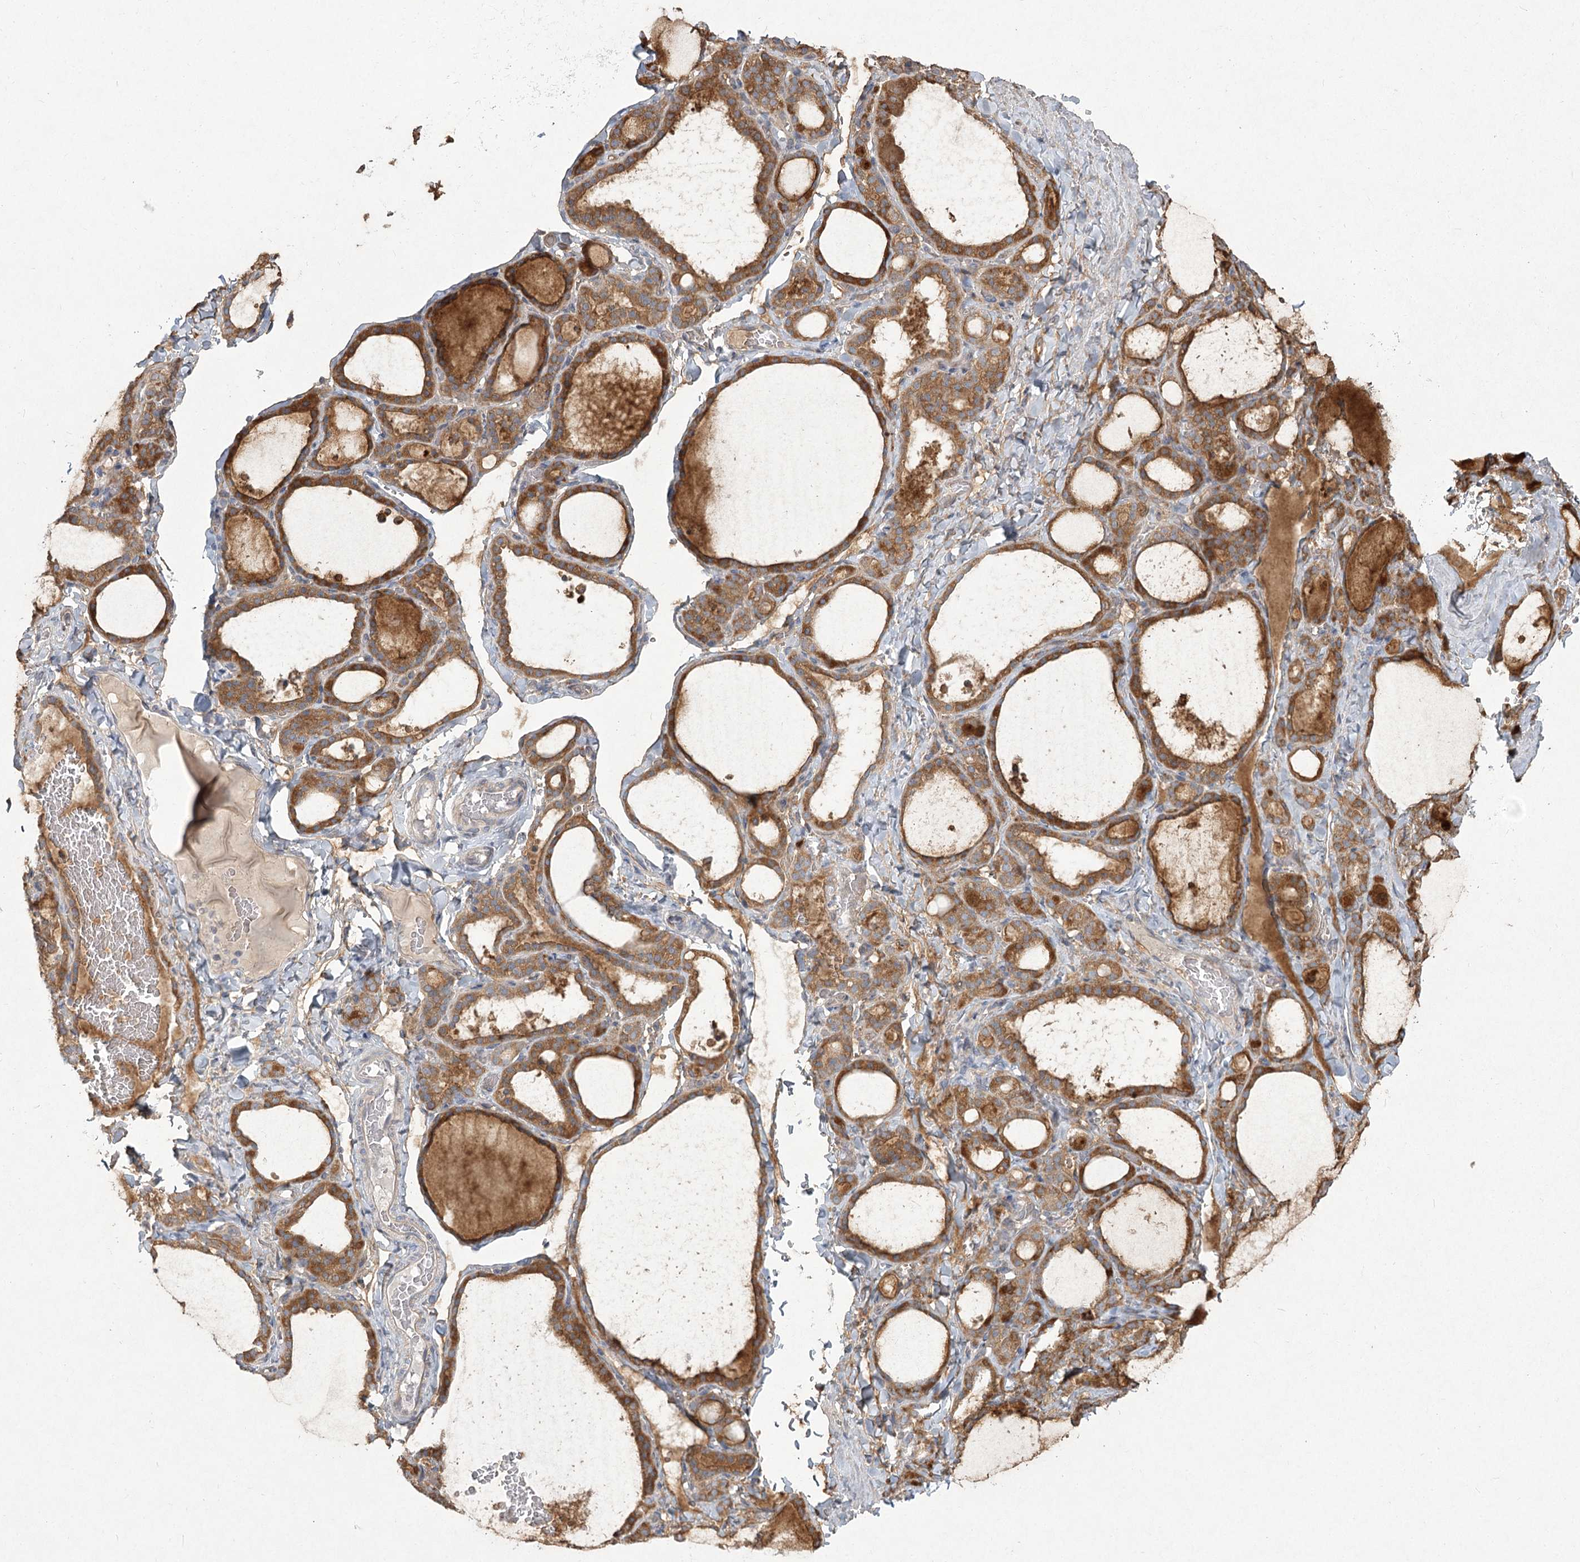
{"staining": {"intensity": "strong", "quantity": ">75%", "location": "cytoplasmic/membranous"}, "tissue": "thyroid gland", "cell_type": "Glandular cells", "image_type": "normal", "snomed": [{"axis": "morphology", "description": "Normal tissue, NOS"}, {"axis": "topography", "description": "Thyroid gland"}], "caption": "Immunohistochemistry (IHC) micrograph of unremarkable human thyroid gland stained for a protein (brown), which shows high levels of strong cytoplasmic/membranous staining in about >75% of glandular cells.", "gene": "CAMTA1", "patient": {"sex": "female", "age": 22}}